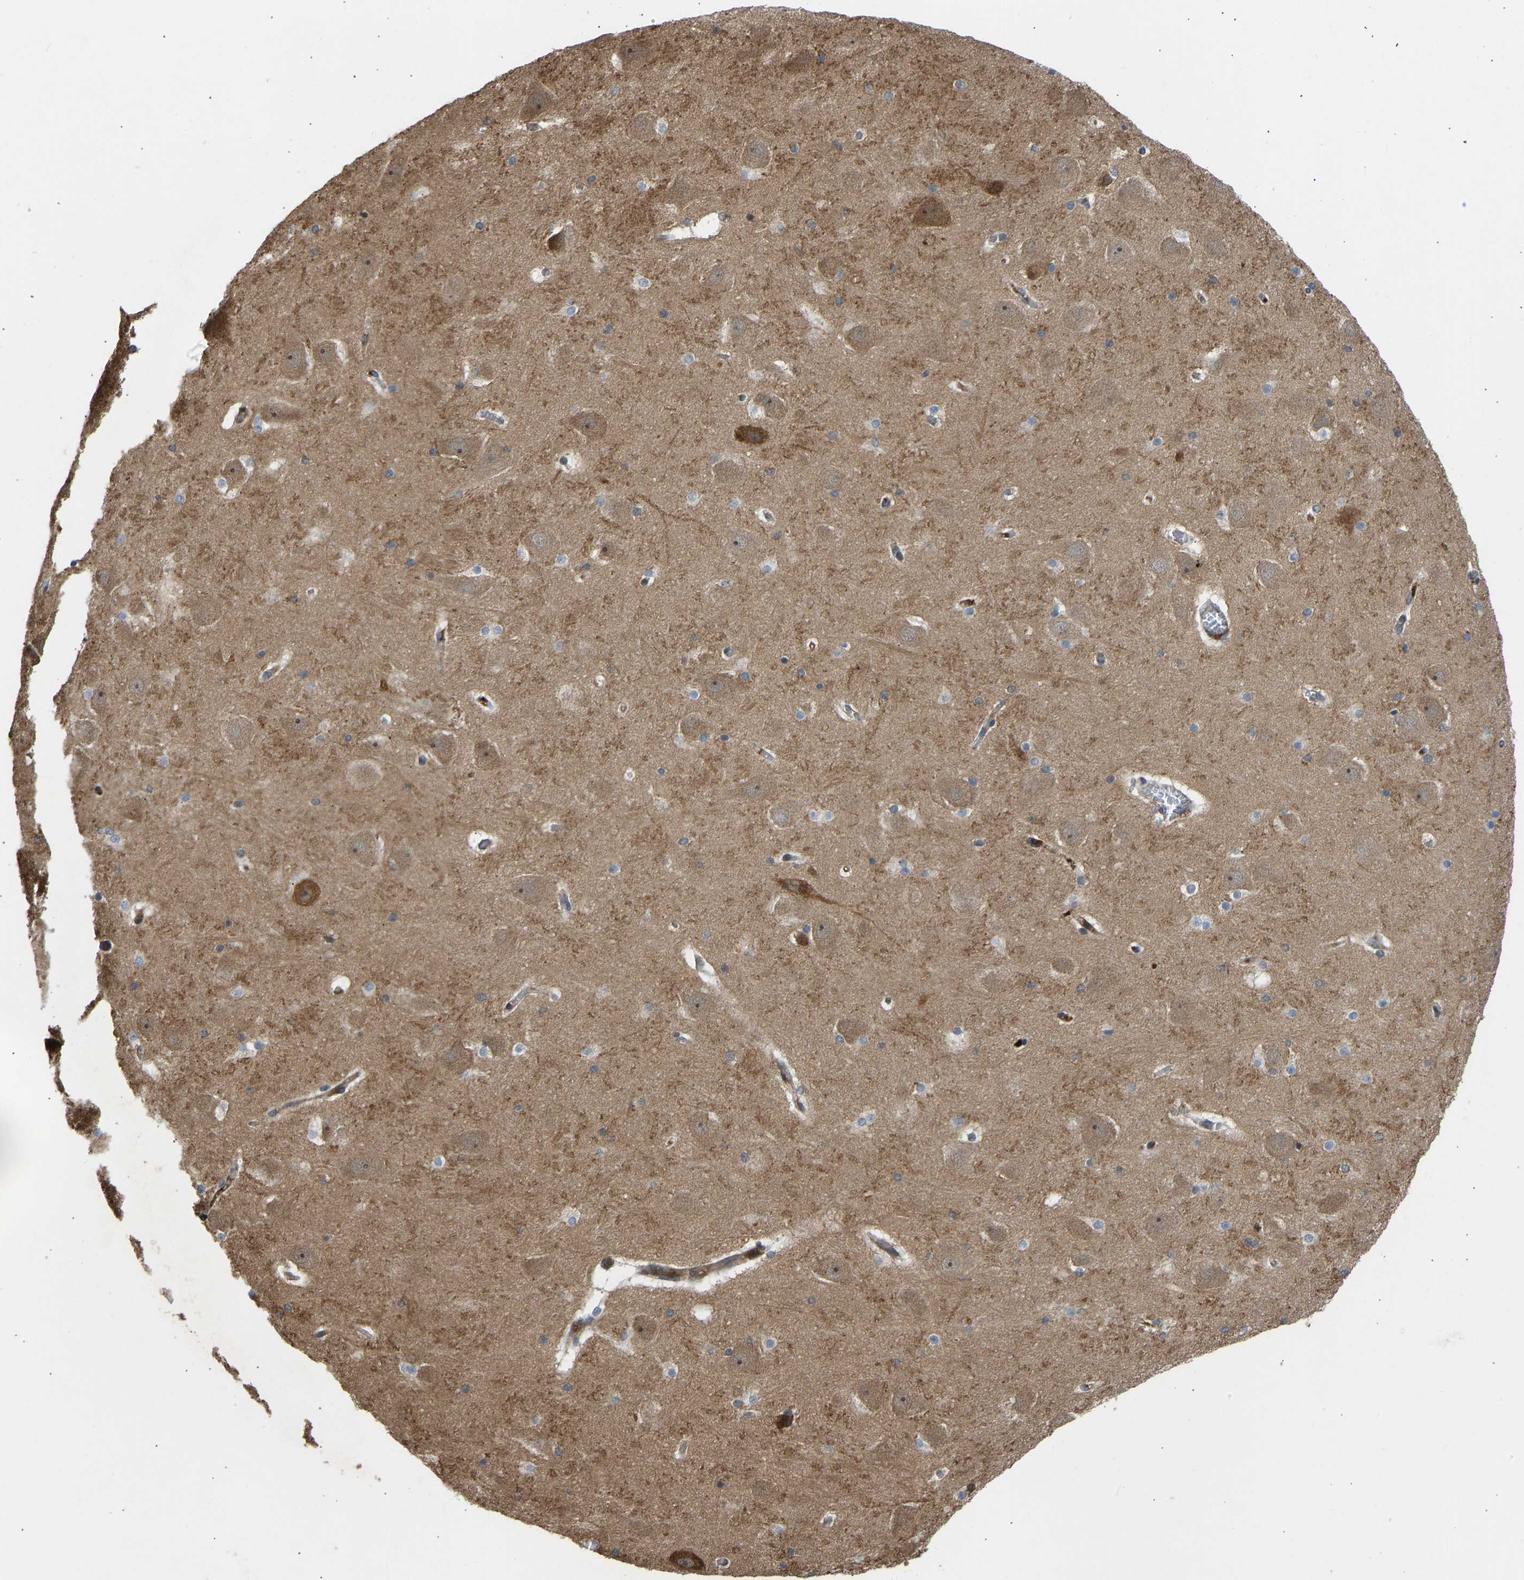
{"staining": {"intensity": "moderate", "quantity": "<25%", "location": "cytoplasmic/membranous"}, "tissue": "hippocampus", "cell_type": "Glial cells", "image_type": "normal", "snomed": [{"axis": "morphology", "description": "Normal tissue, NOS"}, {"axis": "topography", "description": "Hippocampus"}], "caption": "This image displays normal hippocampus stained with immunohistochemistry (IHC) to label a protein in brown. The cytoplasmic/membranous of glial cells show moderate positivity for the protein. Nuclei are counter-stained blue.", "gene": "RASGRF2", "patient": {"sex": "male", "age": 45}}